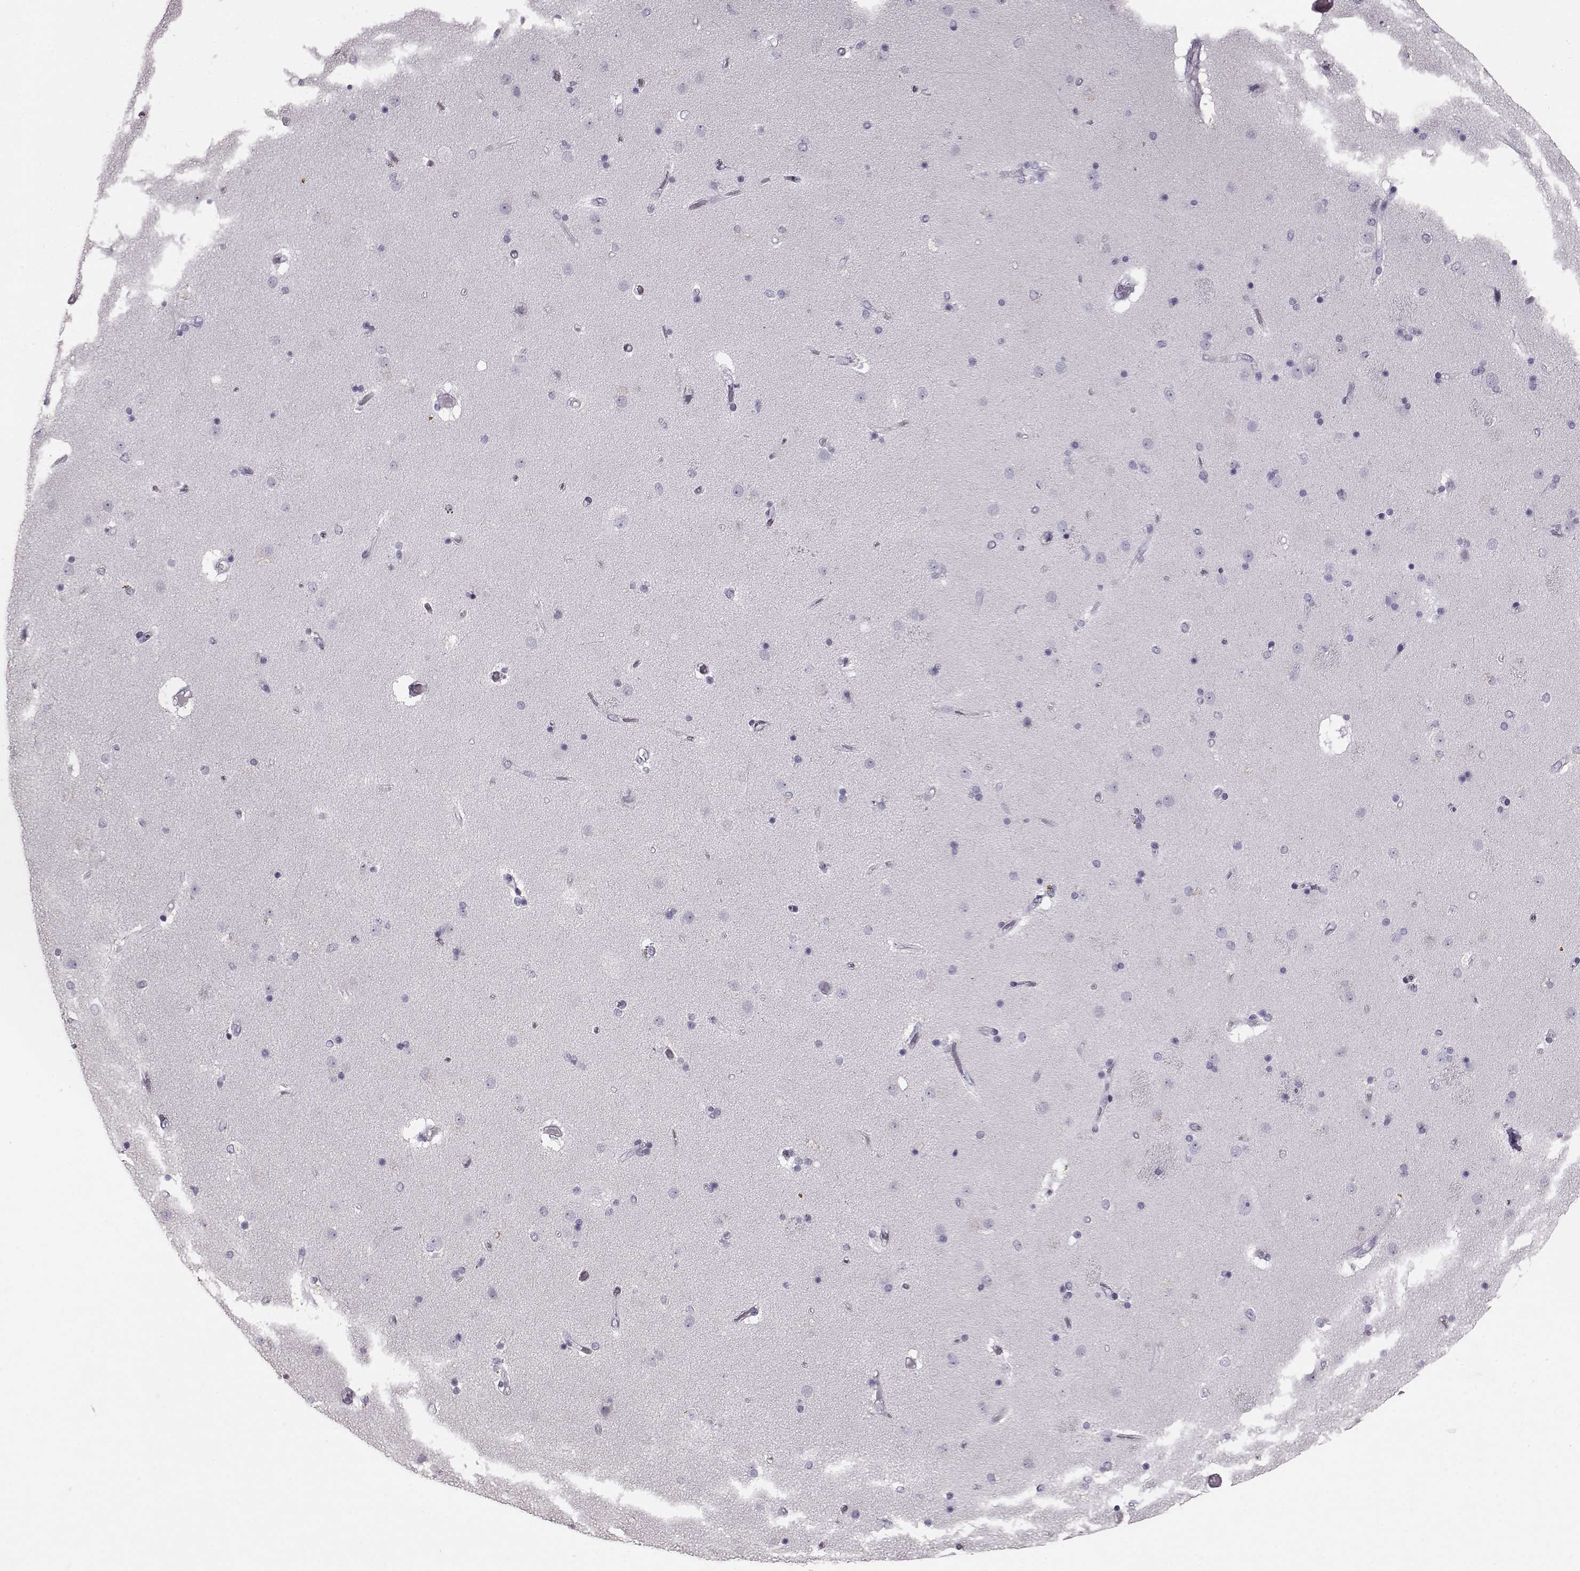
{"staining": {"intensity": "negative", "quantity": "none", "location": "none"}, "tissue": "caudate", "cell_type": "Glial cells", "image_type": "normal", "snomed": [{"axis": "morphology", "description": "Normal tissue, NOS"}, {"axis": "topography", "description": "Lateral ventricle wall"}], "caption": "DAB immunohistochemical staining of unremarkable caudate exhibits no significant expression in glial cells. Nuclei are stained in blue.", "gene": "FUT4", "patient": {"sex": "female", "age": 71}}